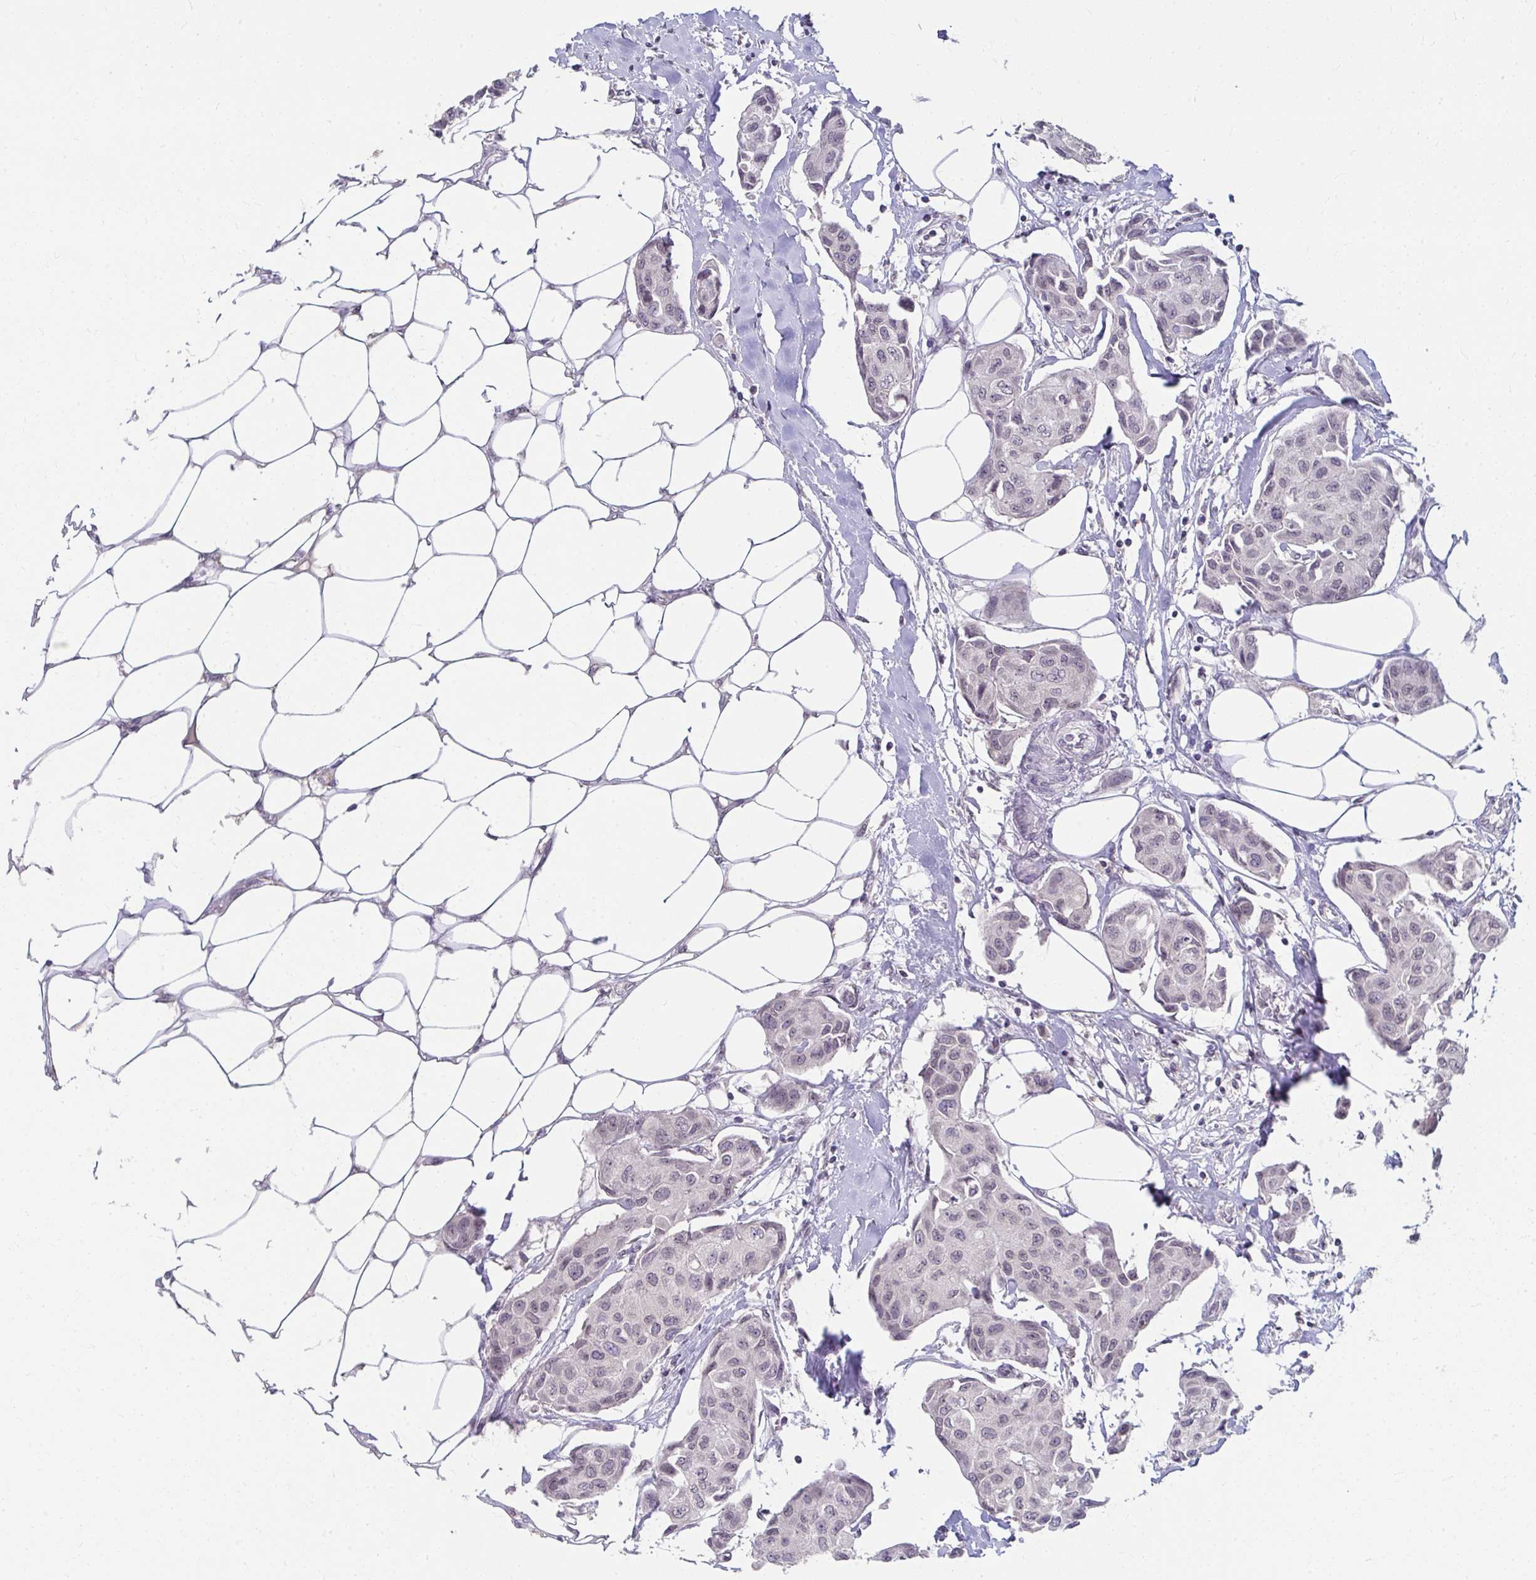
{"staining": {"intensity": "negative", "quantity": "none", "location": "none"}, "tissue": "breast cancer", "cell_type": "Tumor cells", "image_type": "cancer", "snomed": [{"axis": "morphology", "description": "Duct carcinoma"}, {"axis": "topography", "description": "Breast"}, {"axis": "topography", "description": "Lymph node"}], "caption": "Invasive ductal carcinoma (breast) stained for a protein using immunohistochemistry (IHC) demonstrates no staining tumor cells.", "gene": "NUP133", "patient": {"sex": "female", "age": 80}}